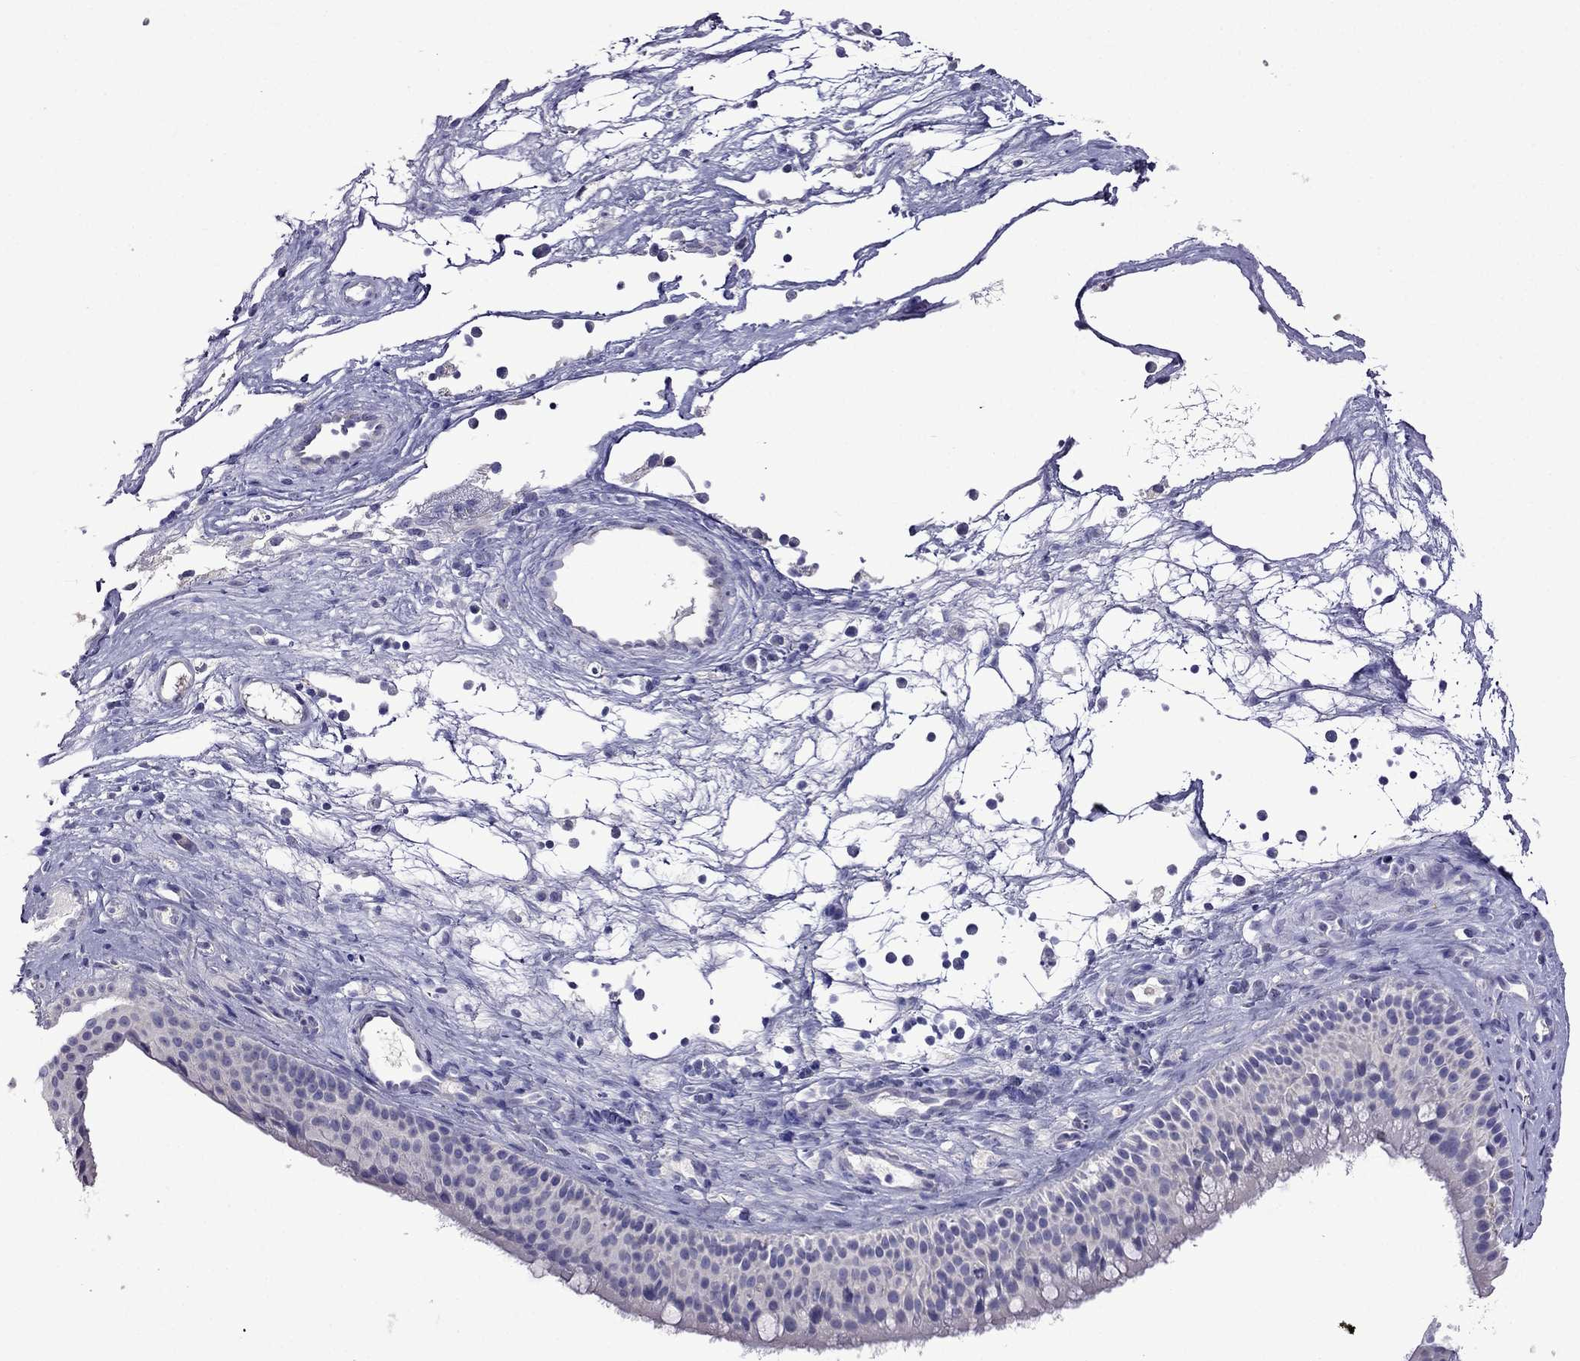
{"staining": {"intensity": "negative", "quantity": "none", "location": "none"}, "tissue": "nasopharynx", "cell_type": "Respiratory epithelial cells", "image_type": "normal", "snomed": [{"axis": "morphology", "description": "Normal tissue, NOS"}, {"axis": "topography", "description": "Nasopharynx"}], "caption": "Human nasopharynx stained for a protein using IHC shows no staining in respiratory epithelial cells.", "gene": "TDRD1", "patient": {"sex": "male", "age": 68}}